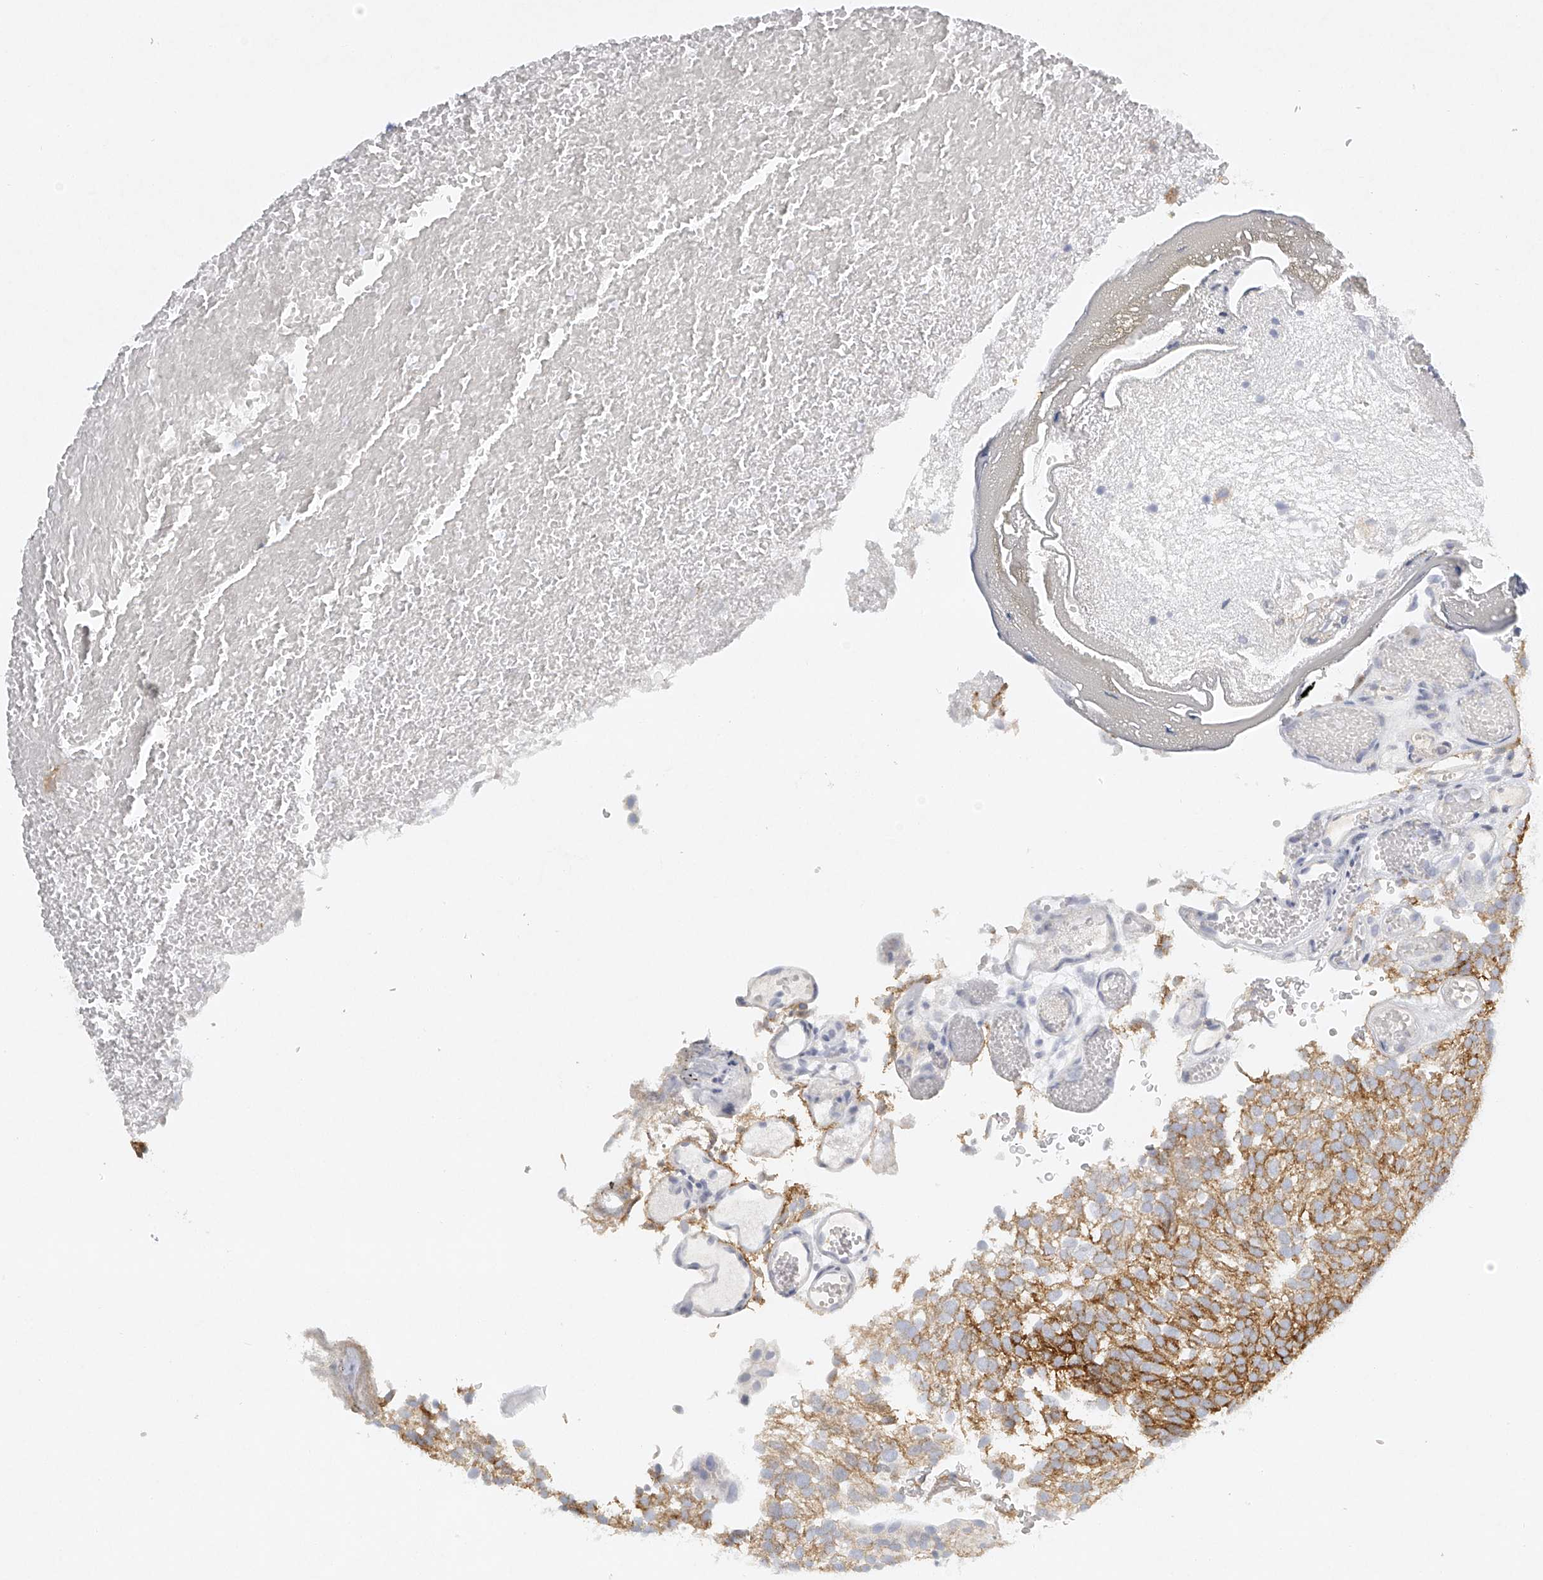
{"staining": {"intensity": "strong", "quantity": ">75%", "location": "cytoplasmic/membranous"}, "tissue": "urothelial cancer", "cell_type": "Tumor cells", "image_type": "cancer", "snomed": [{"axis": "morphology", "description": "Urothelial carcinoma, Low grade"}, {"axis": "topography", "description": "Urinary bladder"}], "caption": "Immunohistochemical staining of human low-grade urothelial carcinoma shows high levels of strong cytoplasmic/membranous protein expression in about >75% of tumor cells.", "gene": "FAT2", "patient": {"sex": "male", "age": 78}}